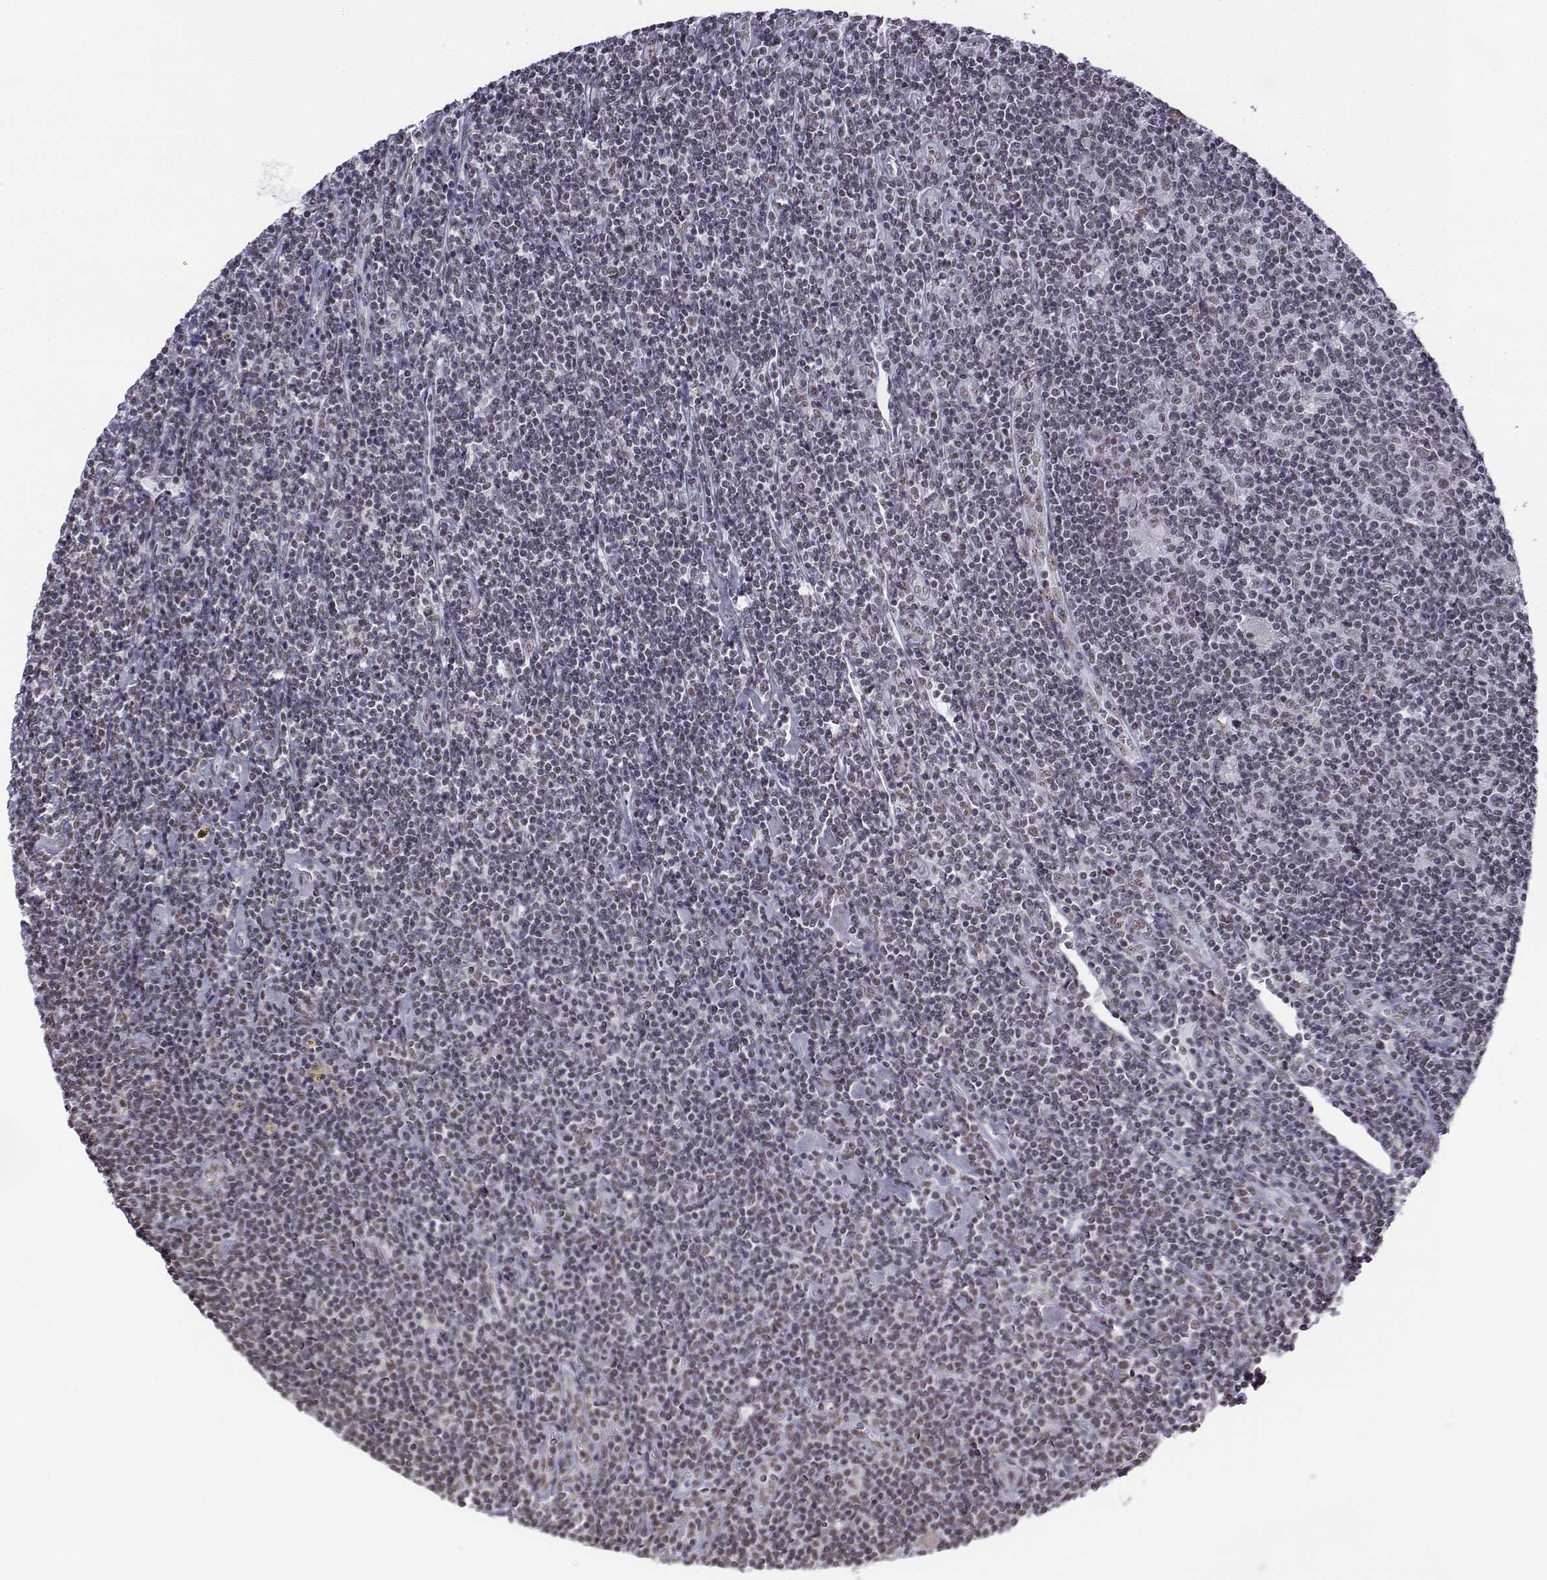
{"staining": {"intensity": "weak", "quantity": ">75%", "location": "nuclear"}, "tissue": "lymphoma", "cell_type": "Tumor cells", "image_type": "cancer", "snomed": [{"axis": "morphology", "description": "Hodgkin's disease, NOS"}, {"axis": "topography", "description": "Lymph node"}], "caption": "Protein analysis of lymphoma tissue displays weak nuclear expression in about >75% of tumor cells.", "gene": "SETD1A", "patient": {"sex": "male", "age": 40}}